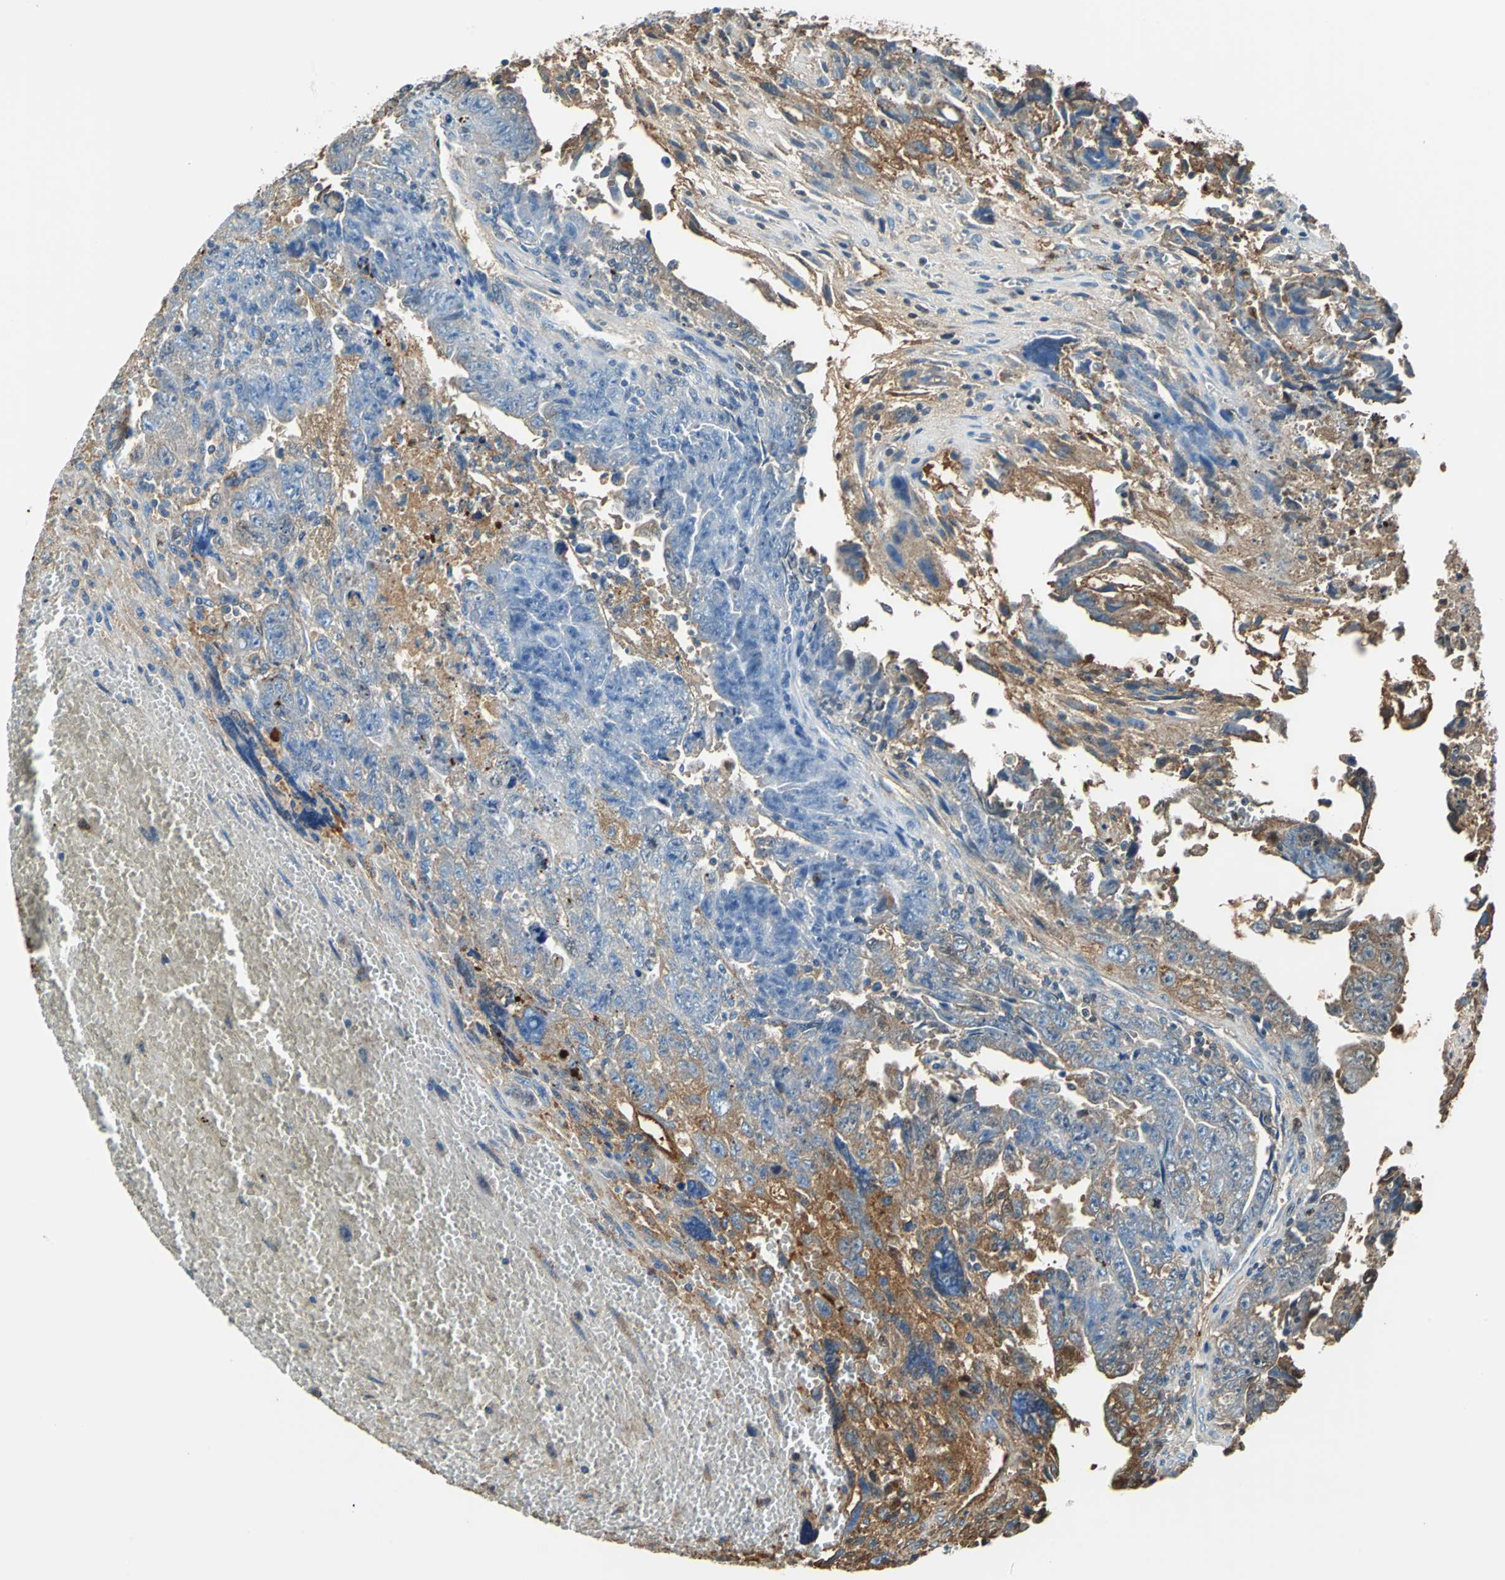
{"staining": {"intensity": "moderate", "quantity": "25%-75%", "location": "cytoplasmic/membranous"}, "tissue": "testis cancer", "cell_type": "Tumor cells", "image_type": "cancer", "snomed": [{"axis": "morphology", "description": "Carcinoma, Embryonal, NOS"}, {"axis": "topography", "description": "Testis"}], "caption": "Testis cancer stained with a brown dye shows moderate cytoplasmic/membranous positive expression in approximately 25%-75% of tumor cells.", "gene": "ALB", "patient": {"sex": "male", "age": 28}}